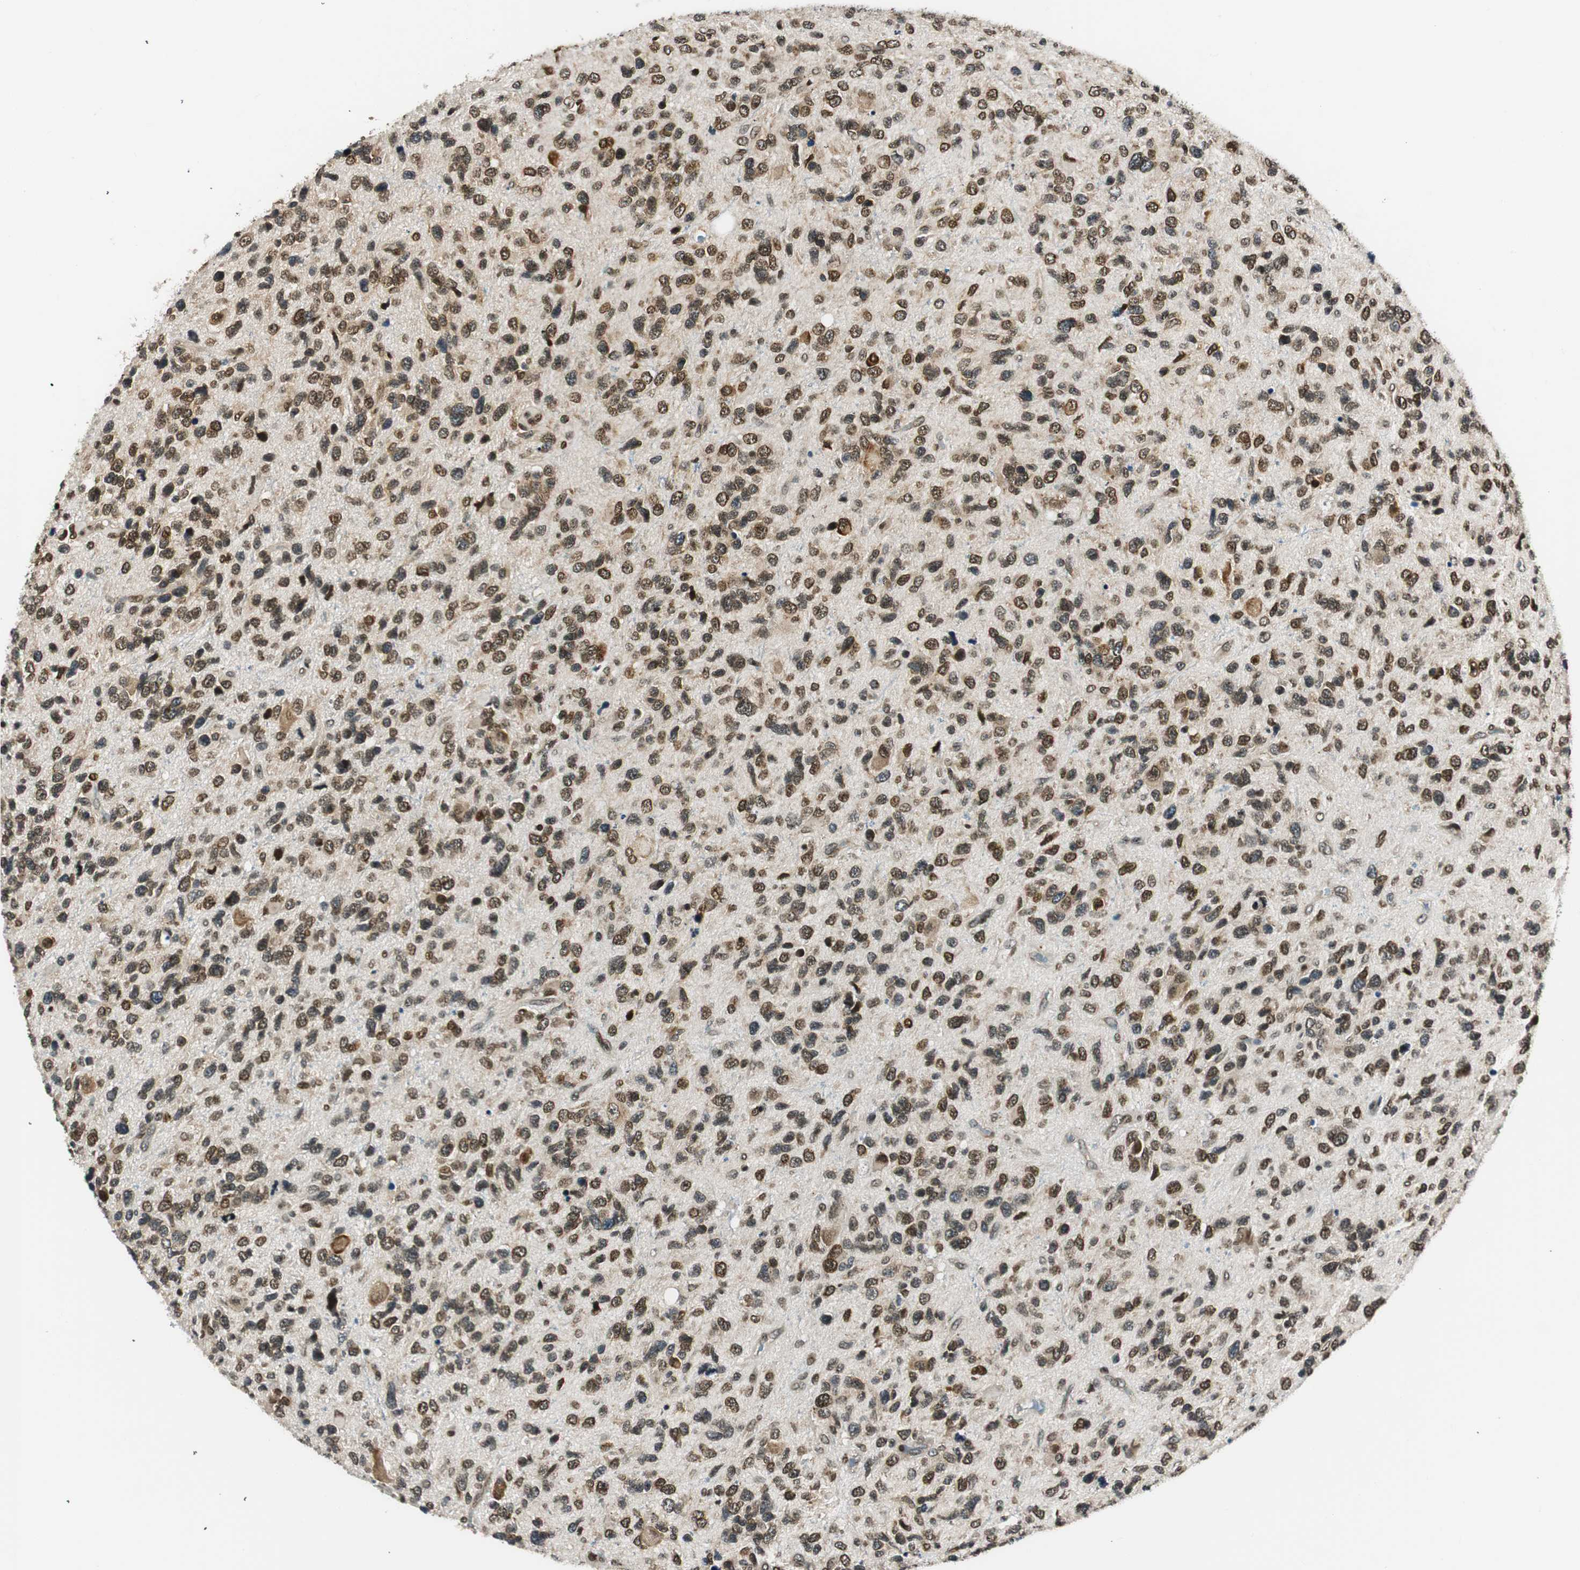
{"staining": {"intensity": "moderate", "quantity": ">75%", "location": "nuclear"}, "tissue": "glioma", "cell_type": "Tumor cells", "image_type": "cancer", "snomed": [{"axis": "morphology", "description": "Glioma, malignant, High grade"}, {"axis": "topography", "description": "Brain"}], "caption": "Human glioma stained for a protein (brown) displays moderate nuclear positive staining in about >75% of tumor cells.", "gene": "RING1", "patient": {"sex": "female", "age": 58}}